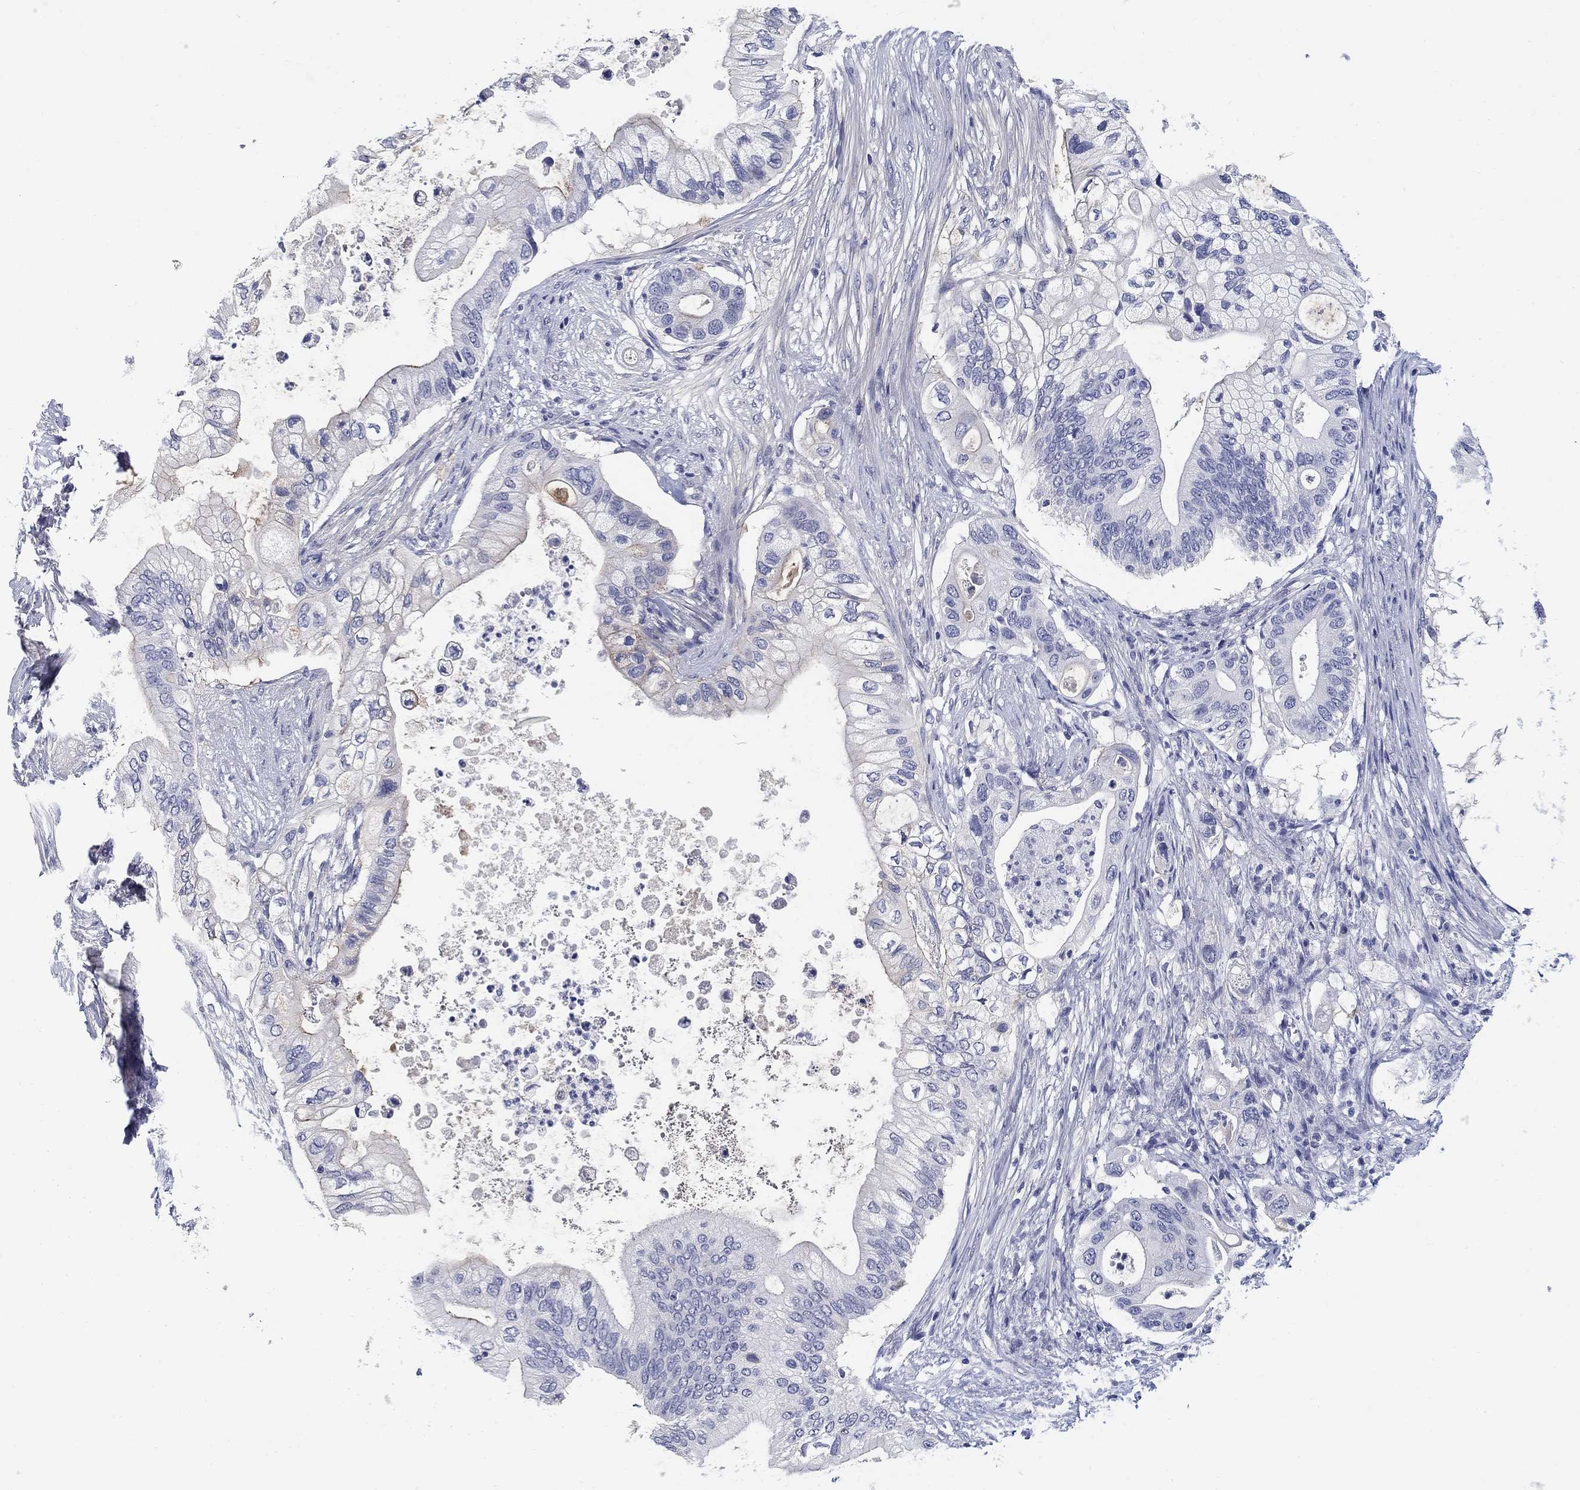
{"staining": {"intensity": "weak", "quantity": "<25%", "location": "cytoplasmic/membranous"}, "tissue": "pancreatic cancer", "cell_type": "Tumor cells", "image_type": "cancer", "snomed": [{"axis": "morphology", "description": "Adenocarcinoma, NOS"}, {"axis": "topography", "description": "Pancreas"}], "caption": "The image exhibits no staining of tumor cells in pancreatic cancer (adenocarcinoma).", "gene": "CLUL1", "patient": {"sex": "female", "age": 72}}